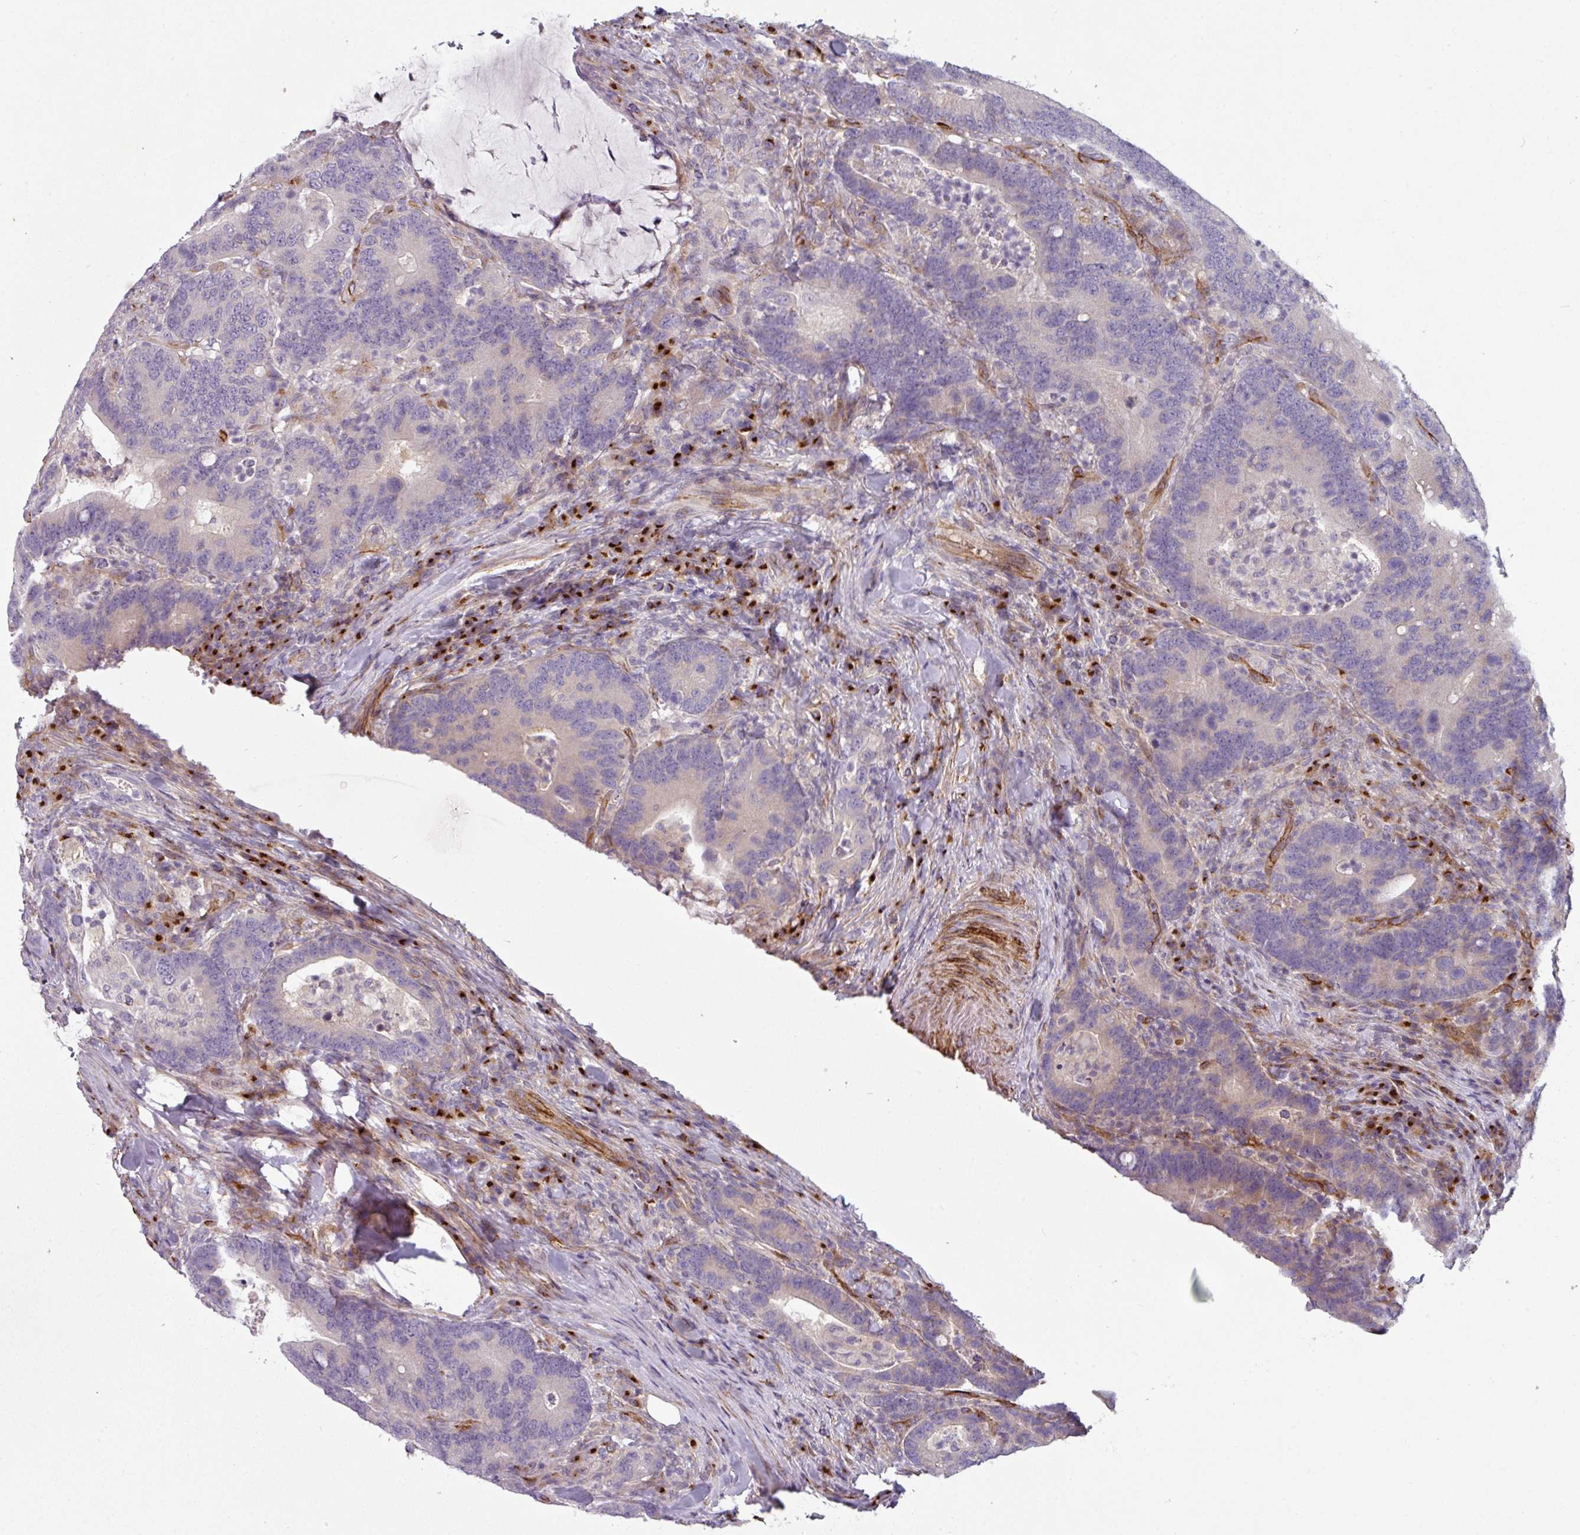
{"staining": {"intensity": "negative", "quantity": "none", "location": "none"}, "tissue": "colorectal cancer", "cell_type": "Tumor cells", "image_type": "cancer", "snomed": [{"axis": "morphology", "description": "Adenocarcinoma, NOS"}, {"axis": "topography", "description": "Colon"}], "caption": "This is an immunohistochemistry micrograph of human colorectal adenocarcinoma. There is no staining in tumor cells.", "gene": "PRODH2", "patient": {"sex": "female", "age": 66}}